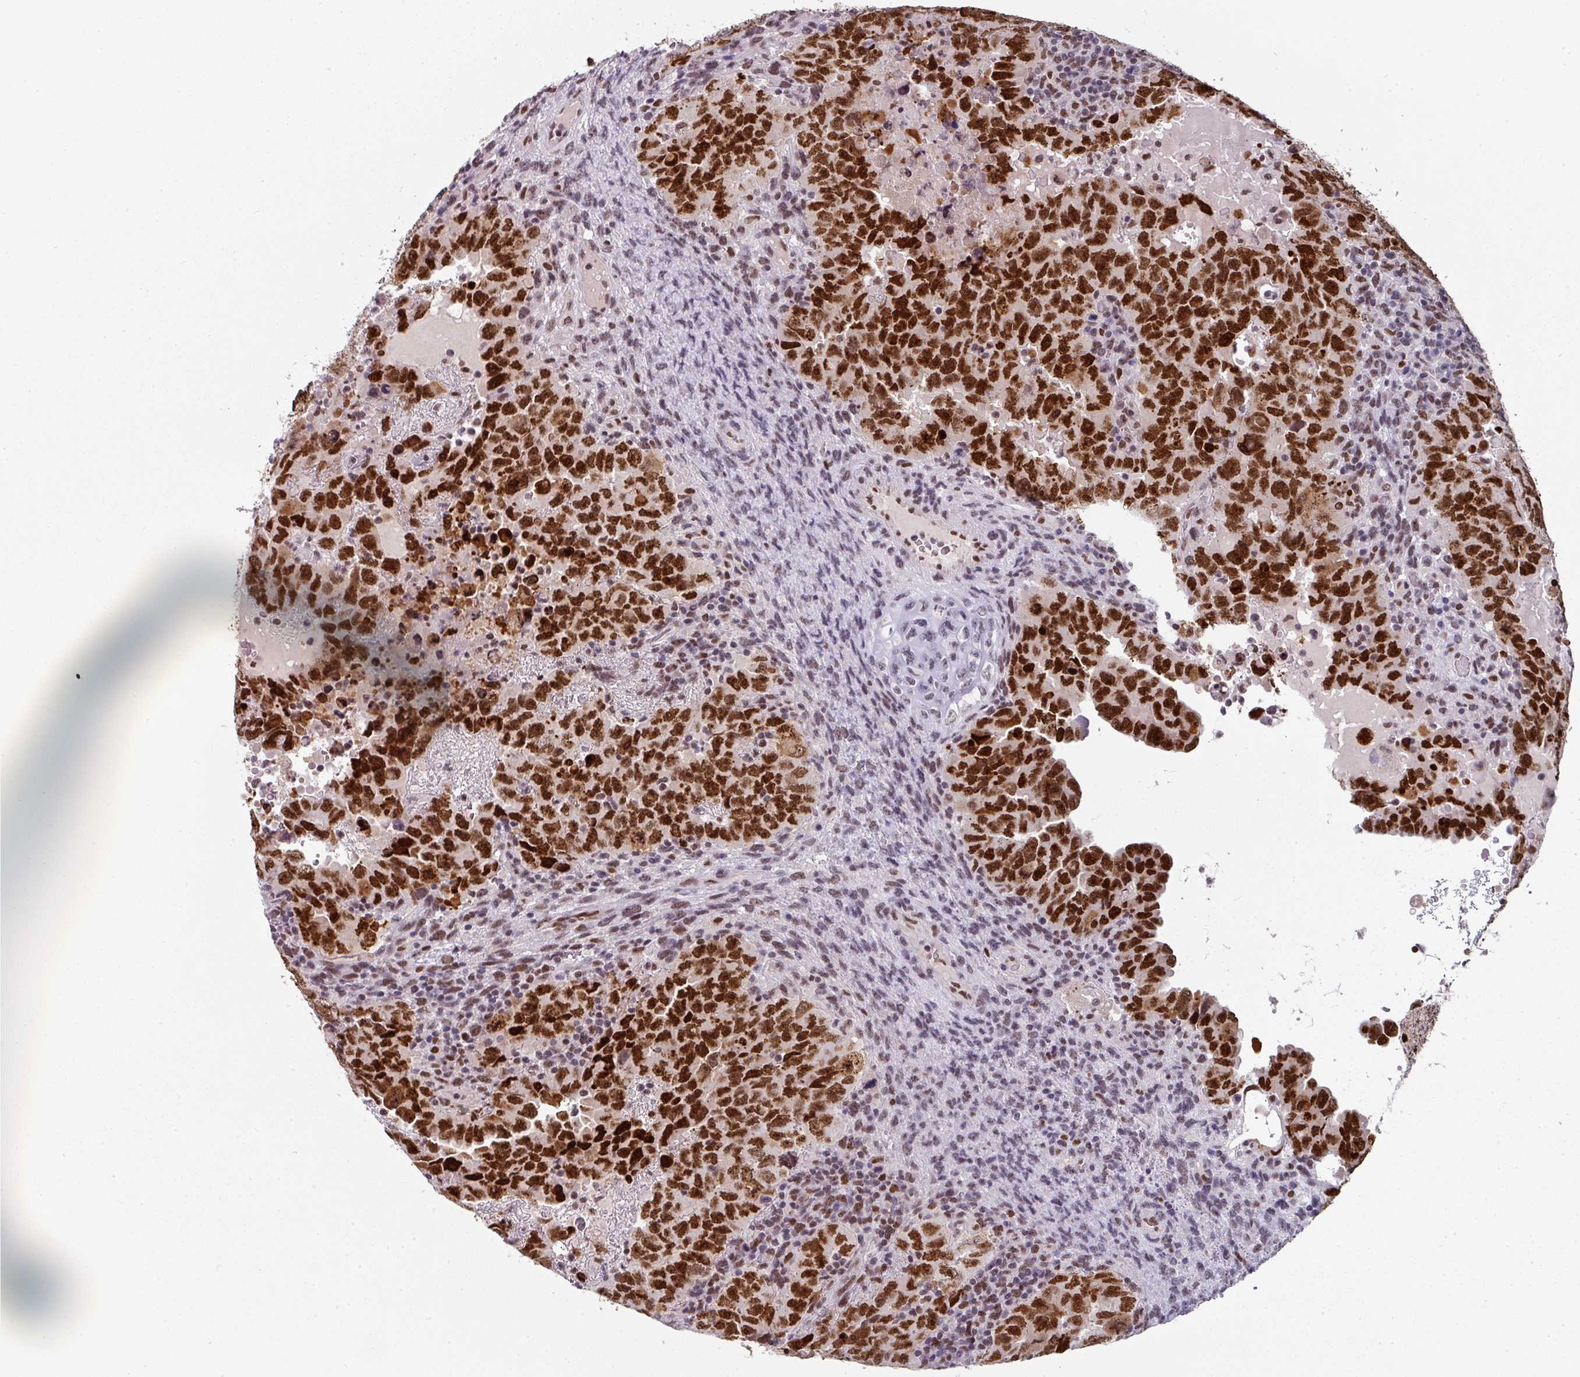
{"staining": {"intensity": "strong", "quantity": ">75%", "location": "nuclear"}, "tissue": "testis cancer", "cell_type": "Tumor cells", "image_type": "cancer", "snomed": [{"axis": "morphology", "description": "Carcinoma, Embryonal, NOS"}, {"axis": "topography", "description": "Testis"}], "caption": "Testis cancer stained for a protein displays strong nuclear positivity in tumor cells. (DAB IHC, brown staining for protein, blue staining for nuclei).", "gene": "RAD50", "patient": {"sex": "male", "age": 24}}